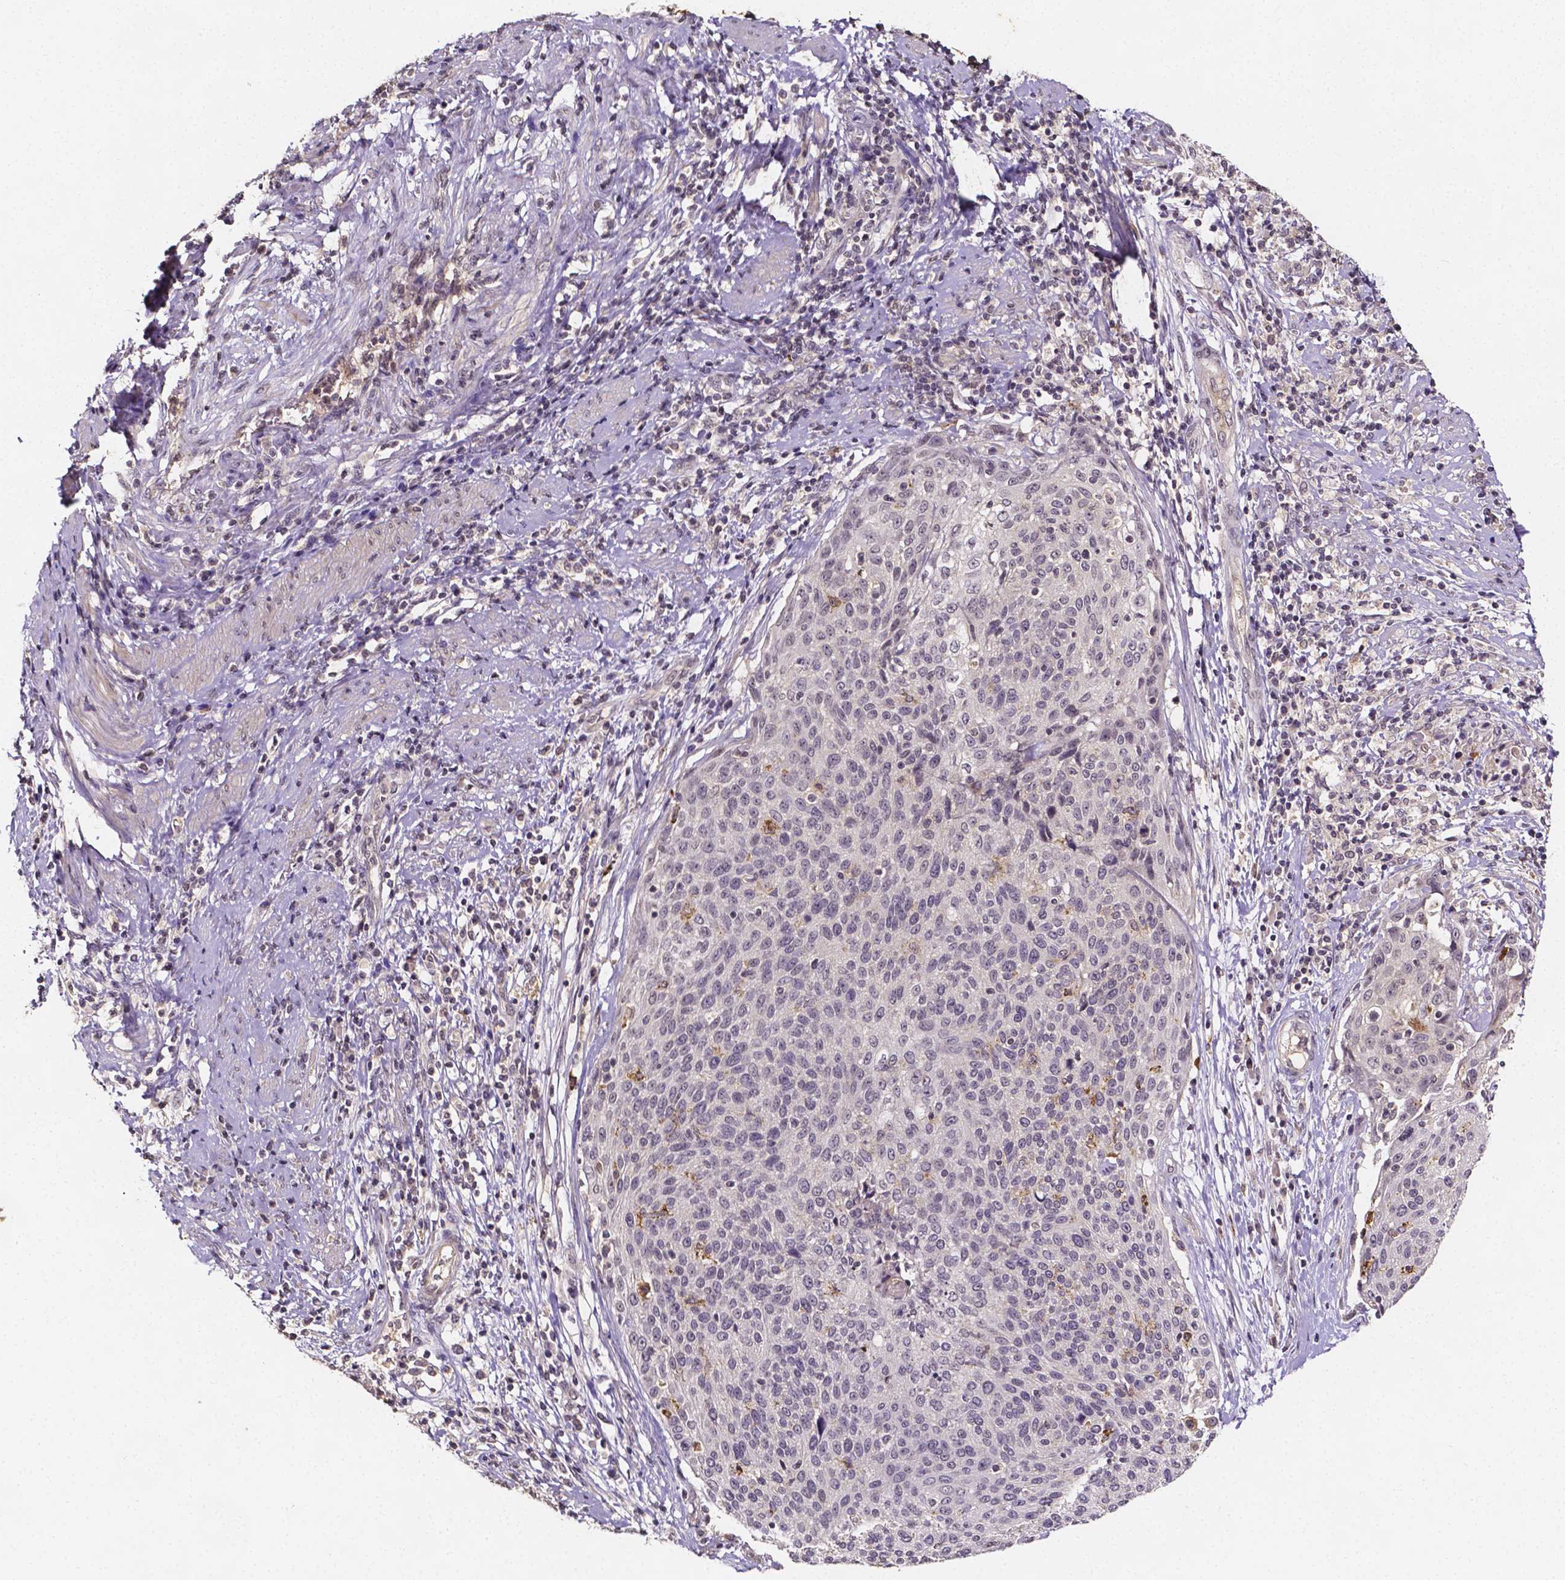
{"staining": {"intensity": "negative", "quantity": "none", "location": "none"}, "tissue": "cervical cancer", "cell_type": "Tumor cells", "image_type": "cancer", "snomed": [{"axis": "morphology", "description": "Squamous cell carcinoma, NOS"}, {"axis": "topography", "description": "Cervix"}], "caption": "An immunohistochemistry (IHC) photomicrograph of squamous cell carcinoma (cervical) is shown. There is no staining in tumor cells of squamous cell carcinoma (cervical). The staining is performed using DAB brown chromogen with nuclei counter-stained in using hematoxylin.", "gene": "NRGN", "patient": {"sex": "female", "age": 31}}